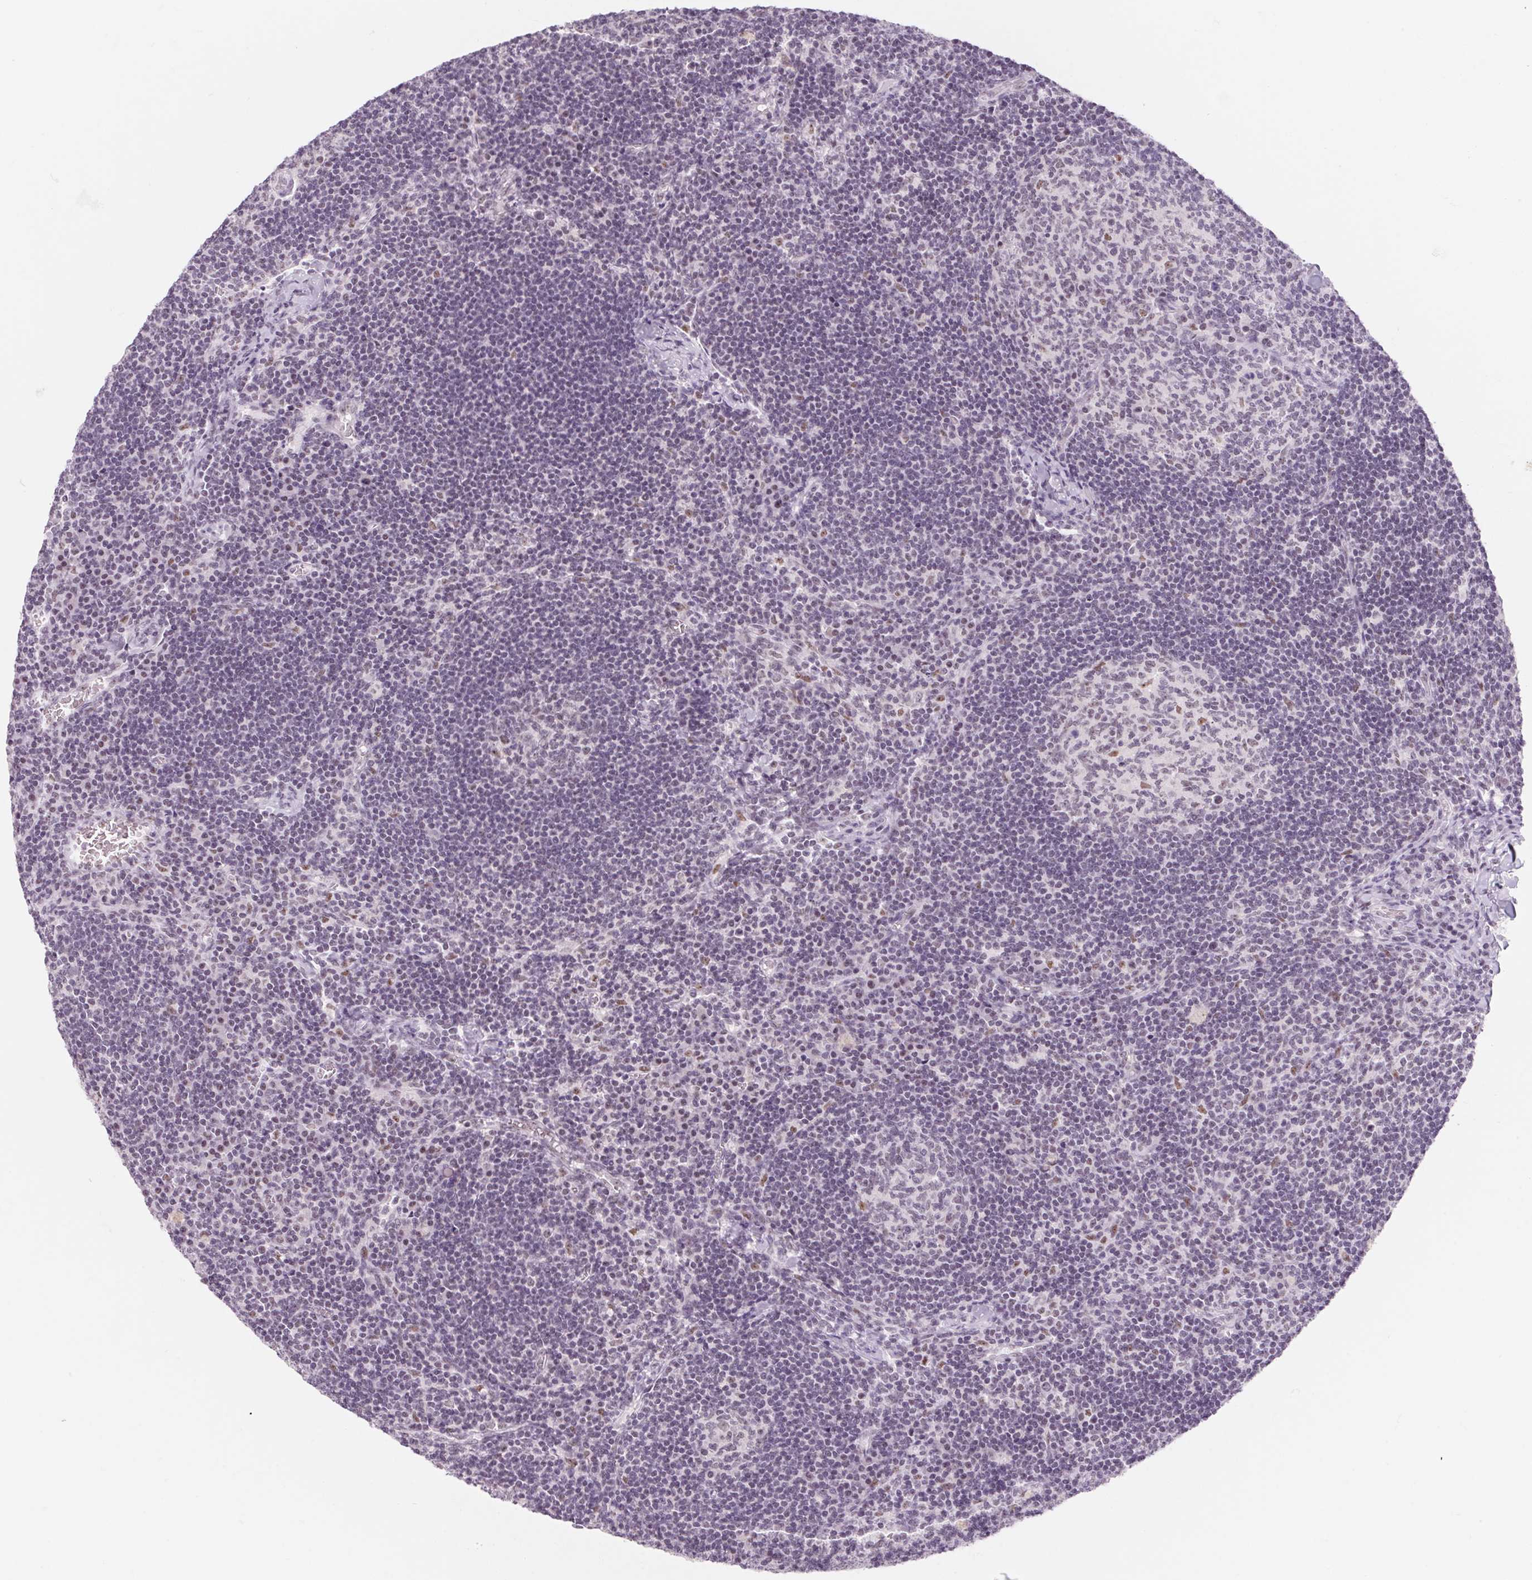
{"staining": {"intensity": "negative", "quantity": "none", "location": "none"}, "tissue": "lymph node", "cell_type": "Germinal center cells", "image_type": "normal", "snomed": [{"axis": "morphology", "description": "Normal tissue, NOS"}, {"axis": "topography", "description": "Lymph node"}], "caption": "Germinal center cells show no significant expression in unremarkable lymph node.", "gene": "ZIC4", "patient": {"sex": "male", "age": 67}}